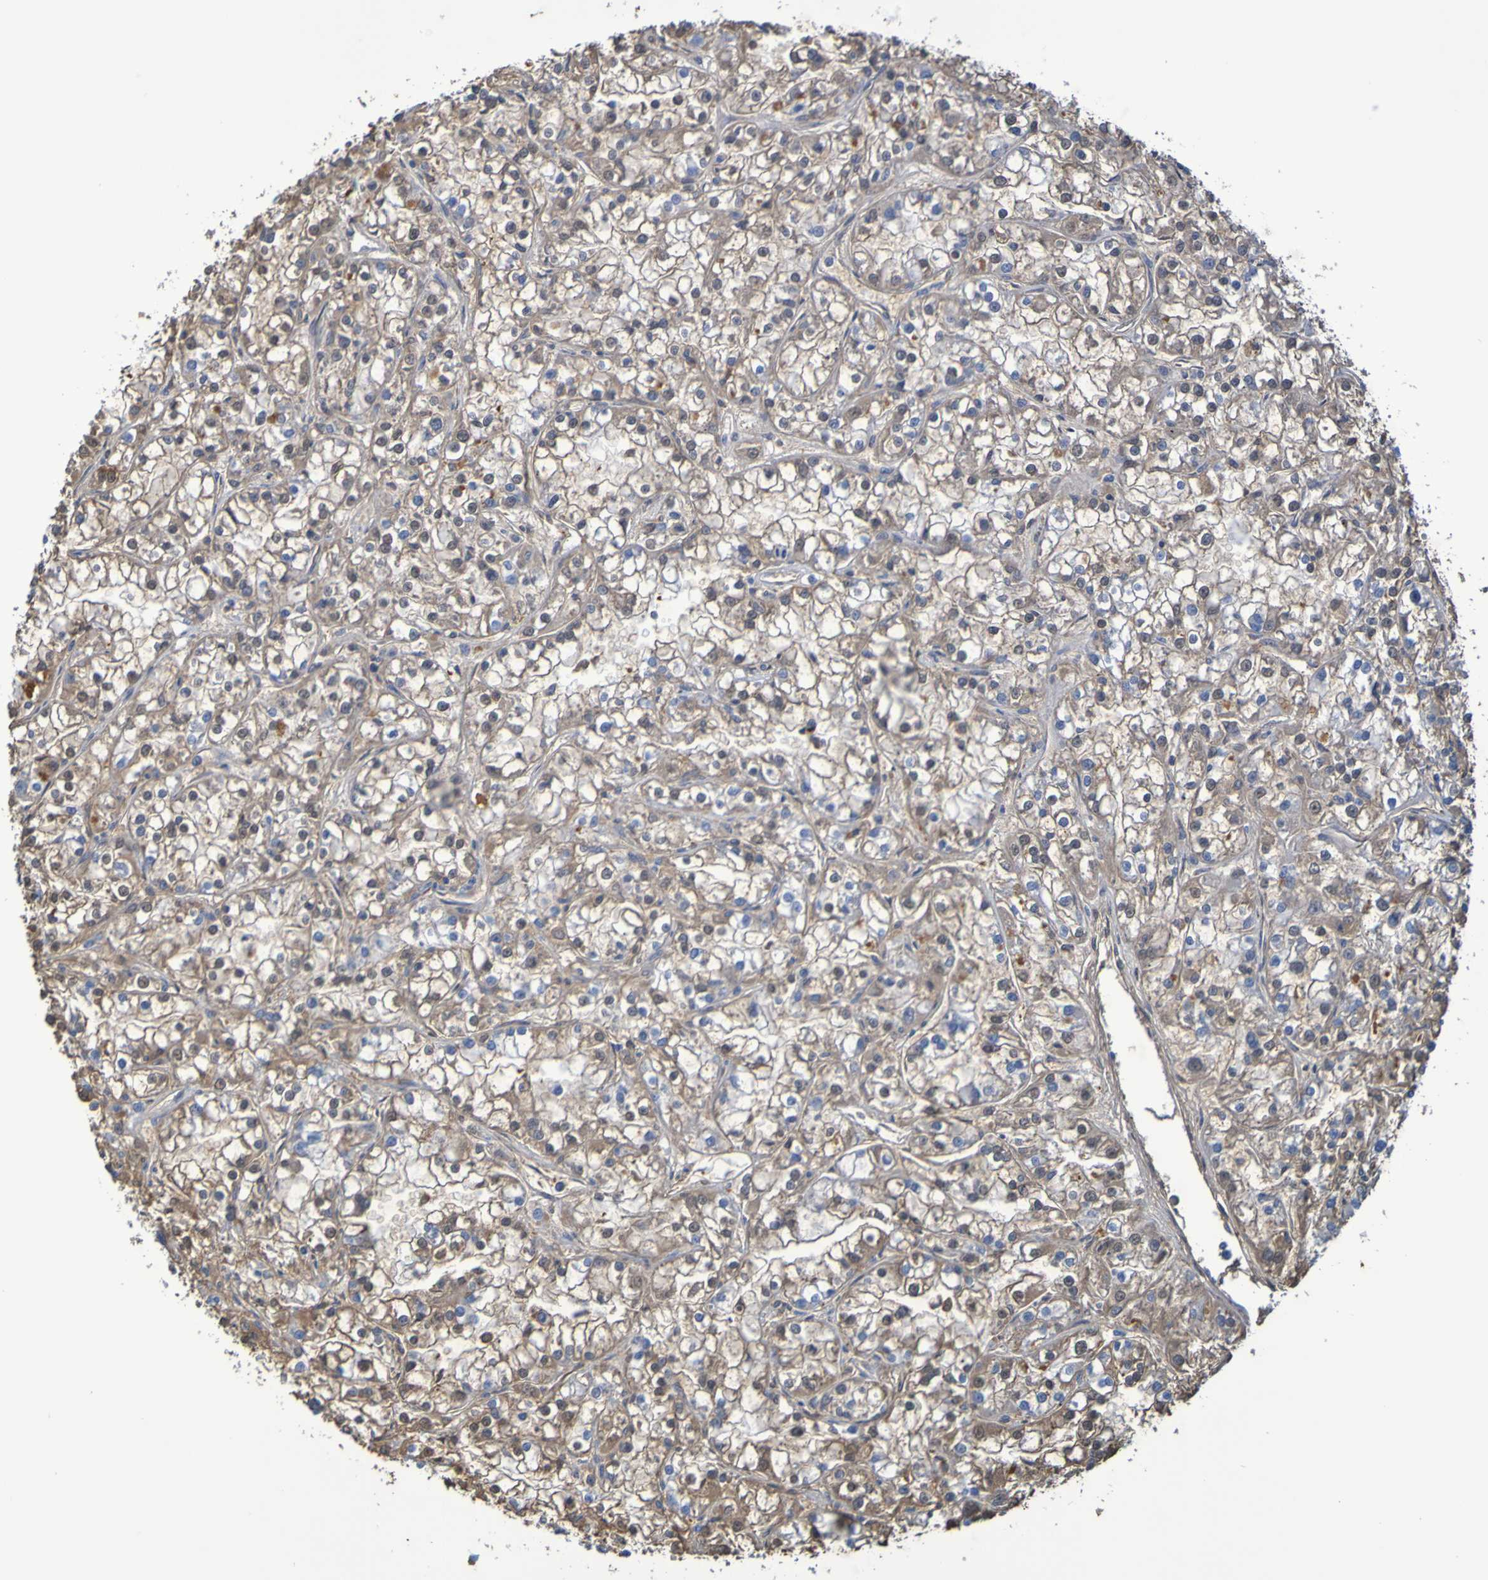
{"staining": {"intensity": "moderate", "quantity": "<25%", "location": "cytoplasmic/membranous"}, "tissue": "renal cancer", "cell_type": "Tumor cells", "image_type": "cancer", "snomed": [{"axis": "morphology", "description": "Adenocarcinoma, NOS"}, {"axis": "topography", "description": "Kidney"}], "caption": "IHC photomicrograph of neoplastic tissue: human renal cancer stained using immunohistochemistry demonstrates low levels of moderate protein expression localized specifically in the cytoplasmic/membranous of tumor cells, appearing as a cytoplasmic/membranous brown color.", "gene": "GAB3", "patient": {"sex": "female", "age": 52}}